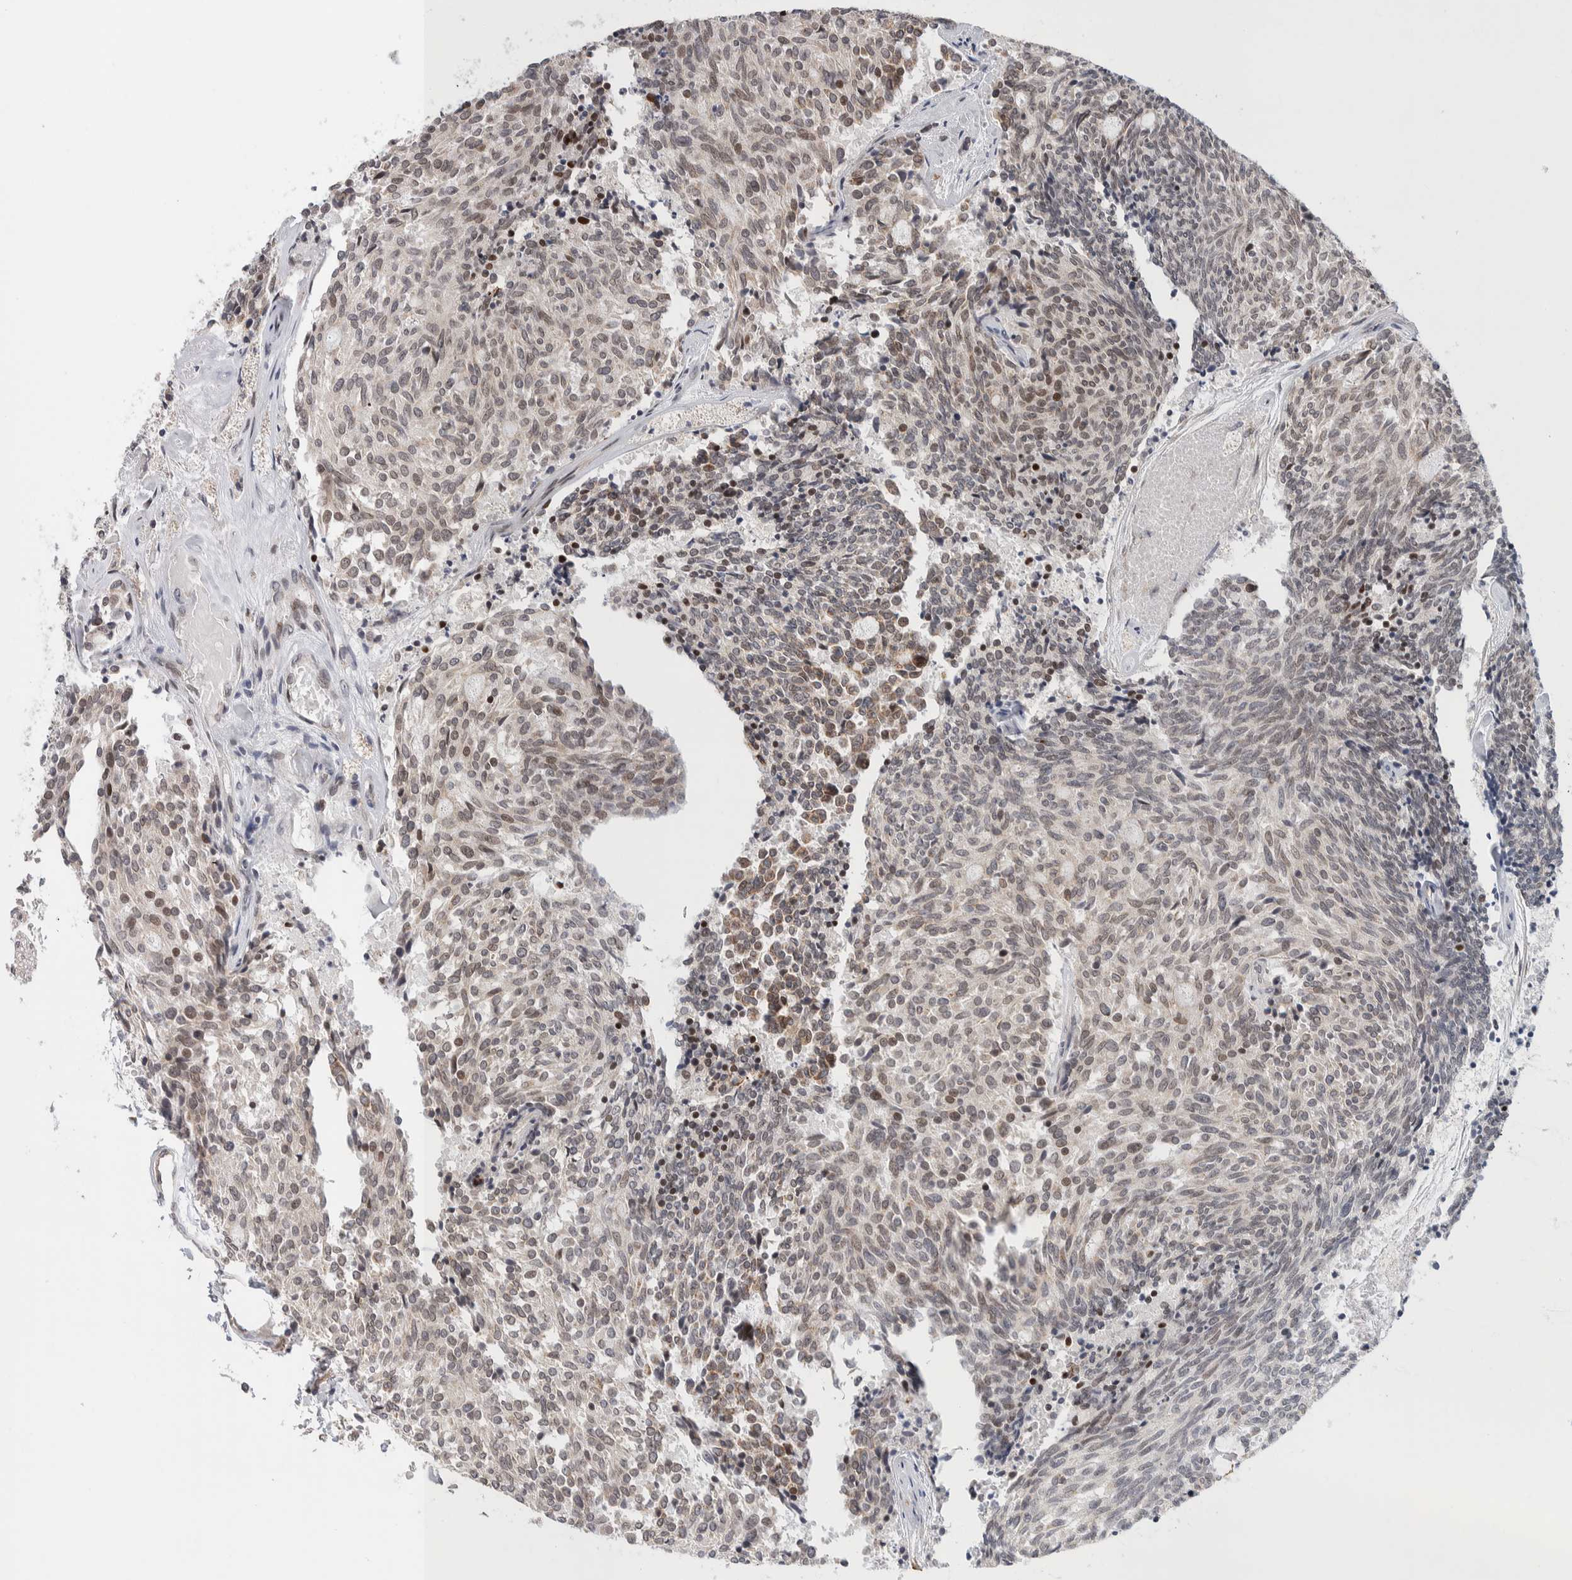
{"staining": {"intensity": "weak", "quantity": "25%-75%", "location": "cytoplasmic/membranous,nuclear"}, "tissue": "carcinoid", "cell_type": "Tumor cells", "image_type": "cancer", "snomed": [{"axis": "morphology", "description": "Carcinoid, malignant, NOS"}, {"axis": "topography", "description": "Pancreas"}], "caption": "Brown immunohistochemical staining in carcinoid shows weak cytoplasmic/membranous and nuclear staining in approximately 25%-75% of tumor cells.", "gene": "CRAT", "patient": {"sex": "female", "age": 54}}